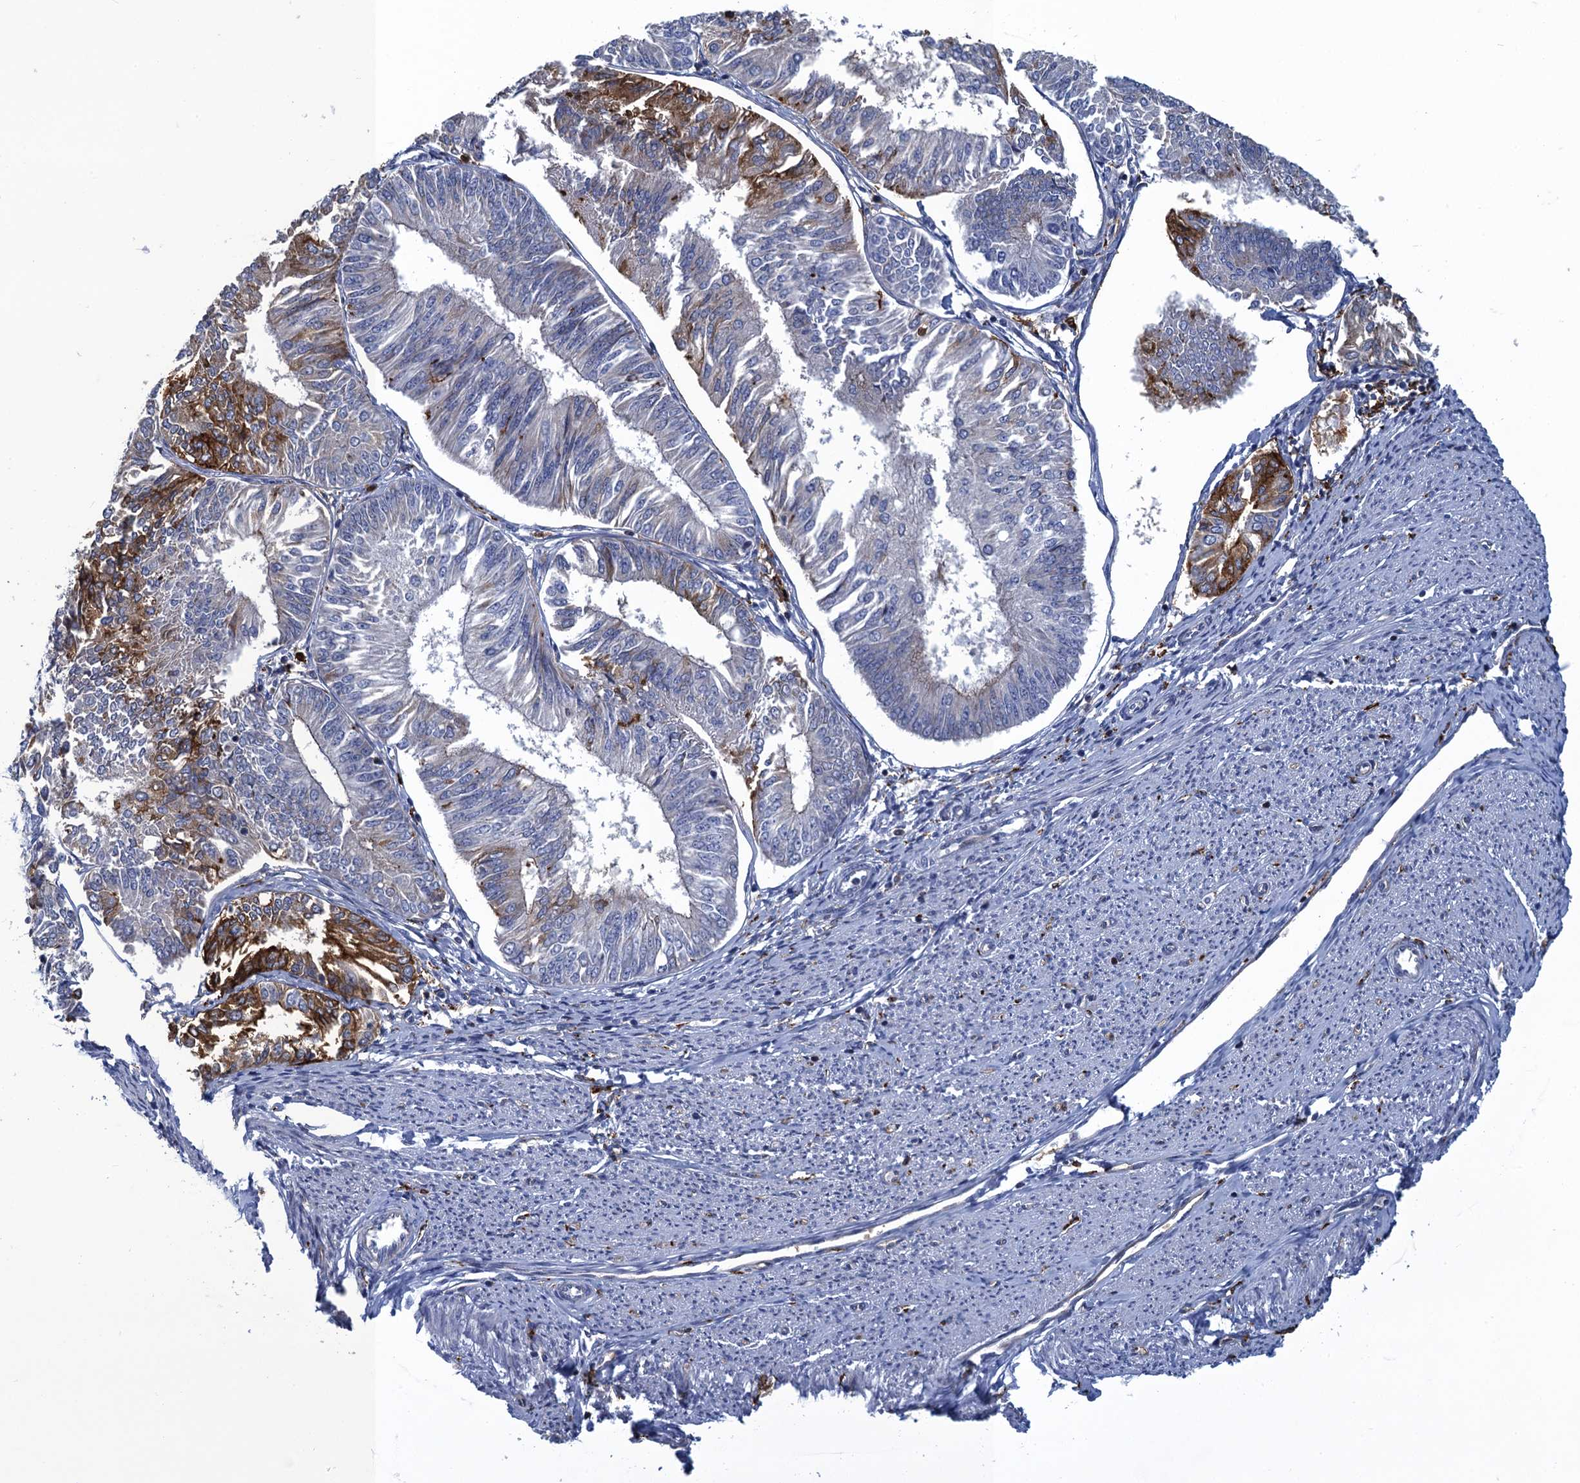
{"staining": {"intensity": "moderate", "quantity": "<25%", "location": "cytoplasmic/membranous"}, "tissue": "endometrial cancer", "cell_type": "Tumor cells", "image_type": "cancer", "snomed": [{"axis": "morphology", "description": "Adenocarcinoma, NOS"}, {"axis": "topography", "description": "Endometrium"}], "caption": "A micrograph of adenocarcinoma (endometrial) stained for a protein reveals moderate cytoplasmic/membranous brown staining in tumor cells.", "gene": "DNHD1", "patient": {"sex": "female", "age": 58}}